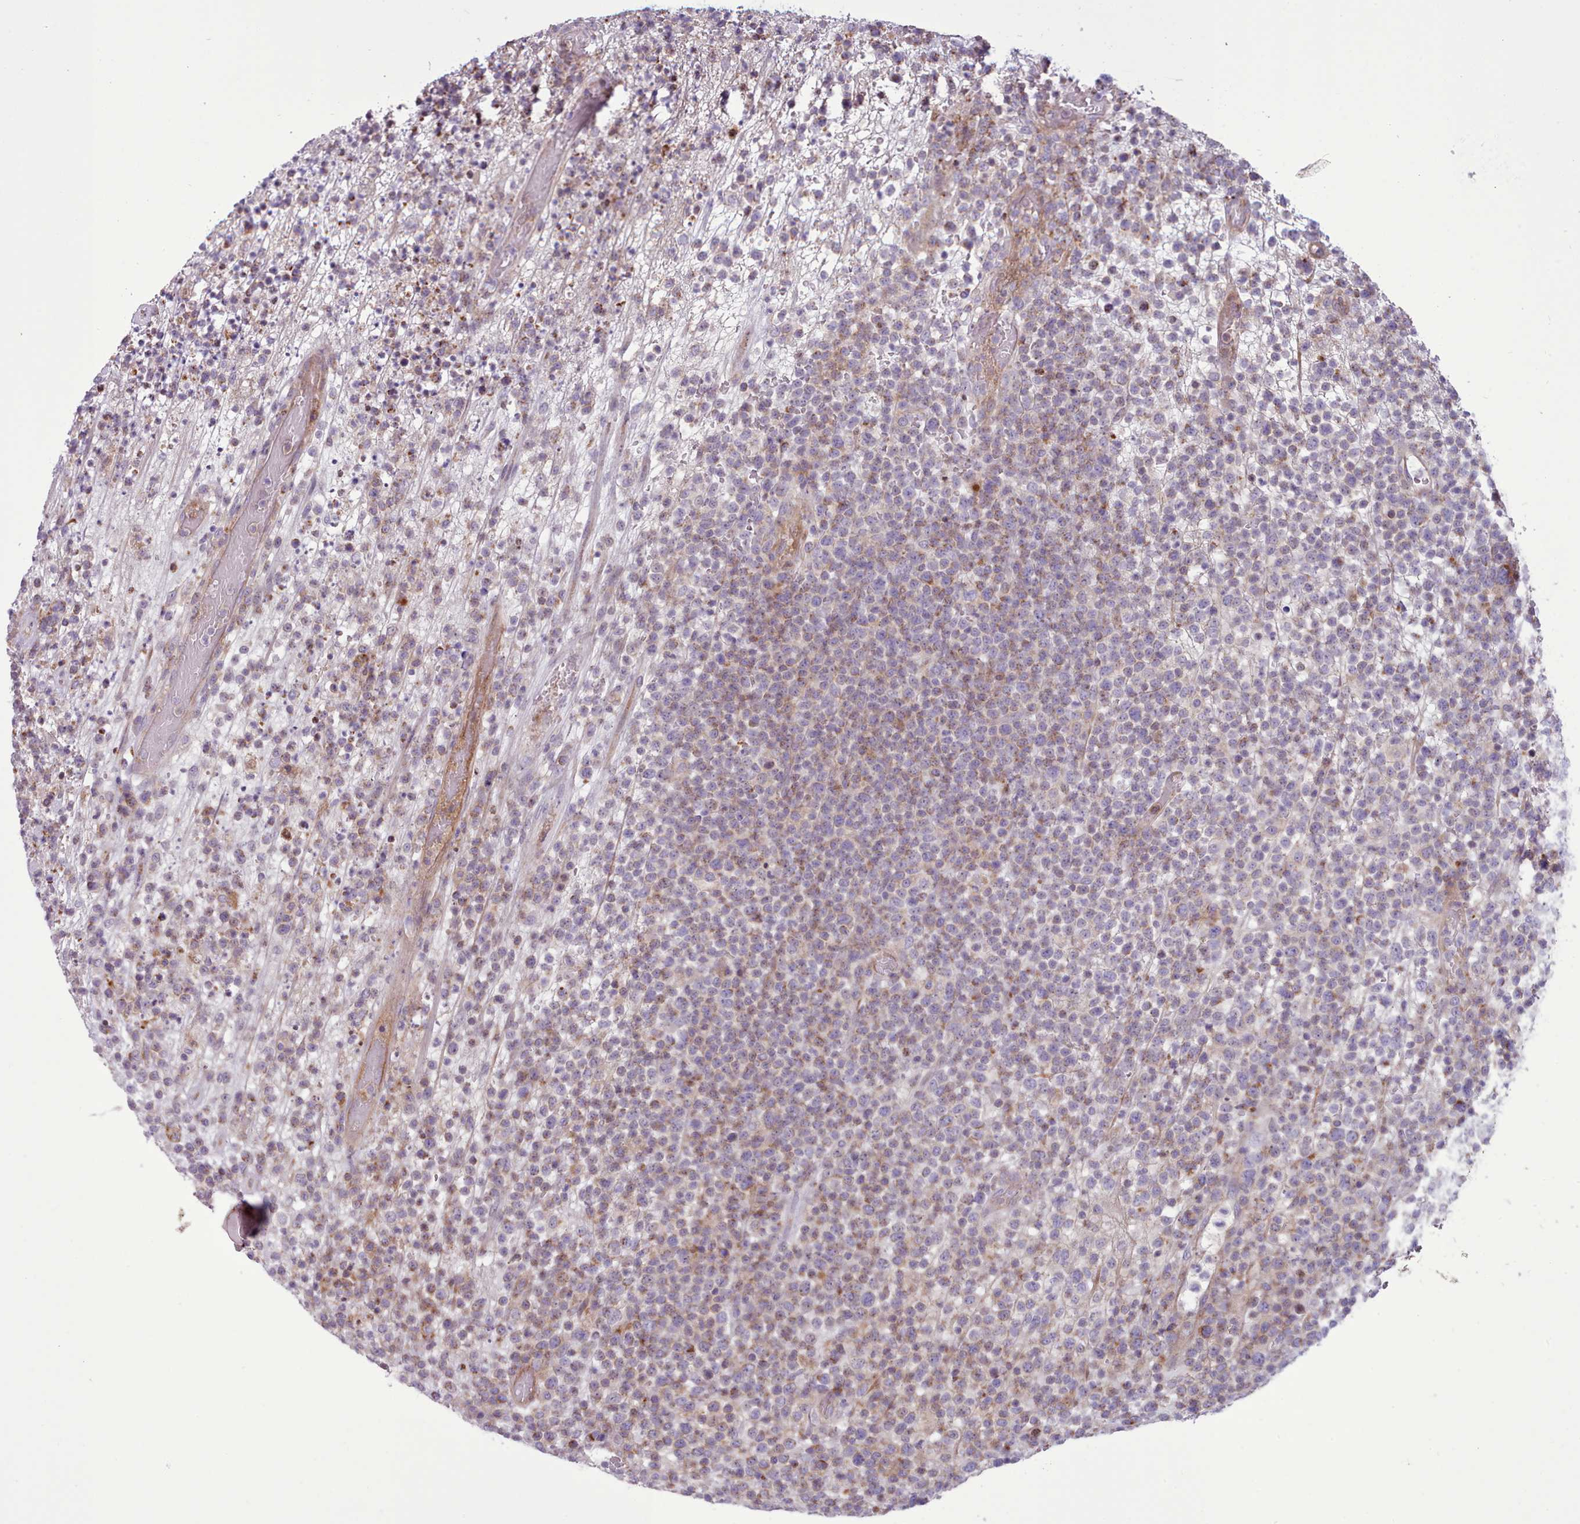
{"staining": {"intensity": "weak", "quantity": "<25%", "location": "cytoplasmic/membranous"}, "tissue": "lymphoma", "cell_type": "Tumor cells", "image_type": "cancer", "snomed": [{"axis": "morphology", "description": "Malignant lymphoma, non-Hodgkin's type, High grade"}, {"axis": "topography", "description": "Colon"}], "caption": "Immunohistochemical staining of human lymphoma reveals no significant positivity in tumor cells.", "gene": "TENT4B", "patient": {"sex": "female", "age": 53}}